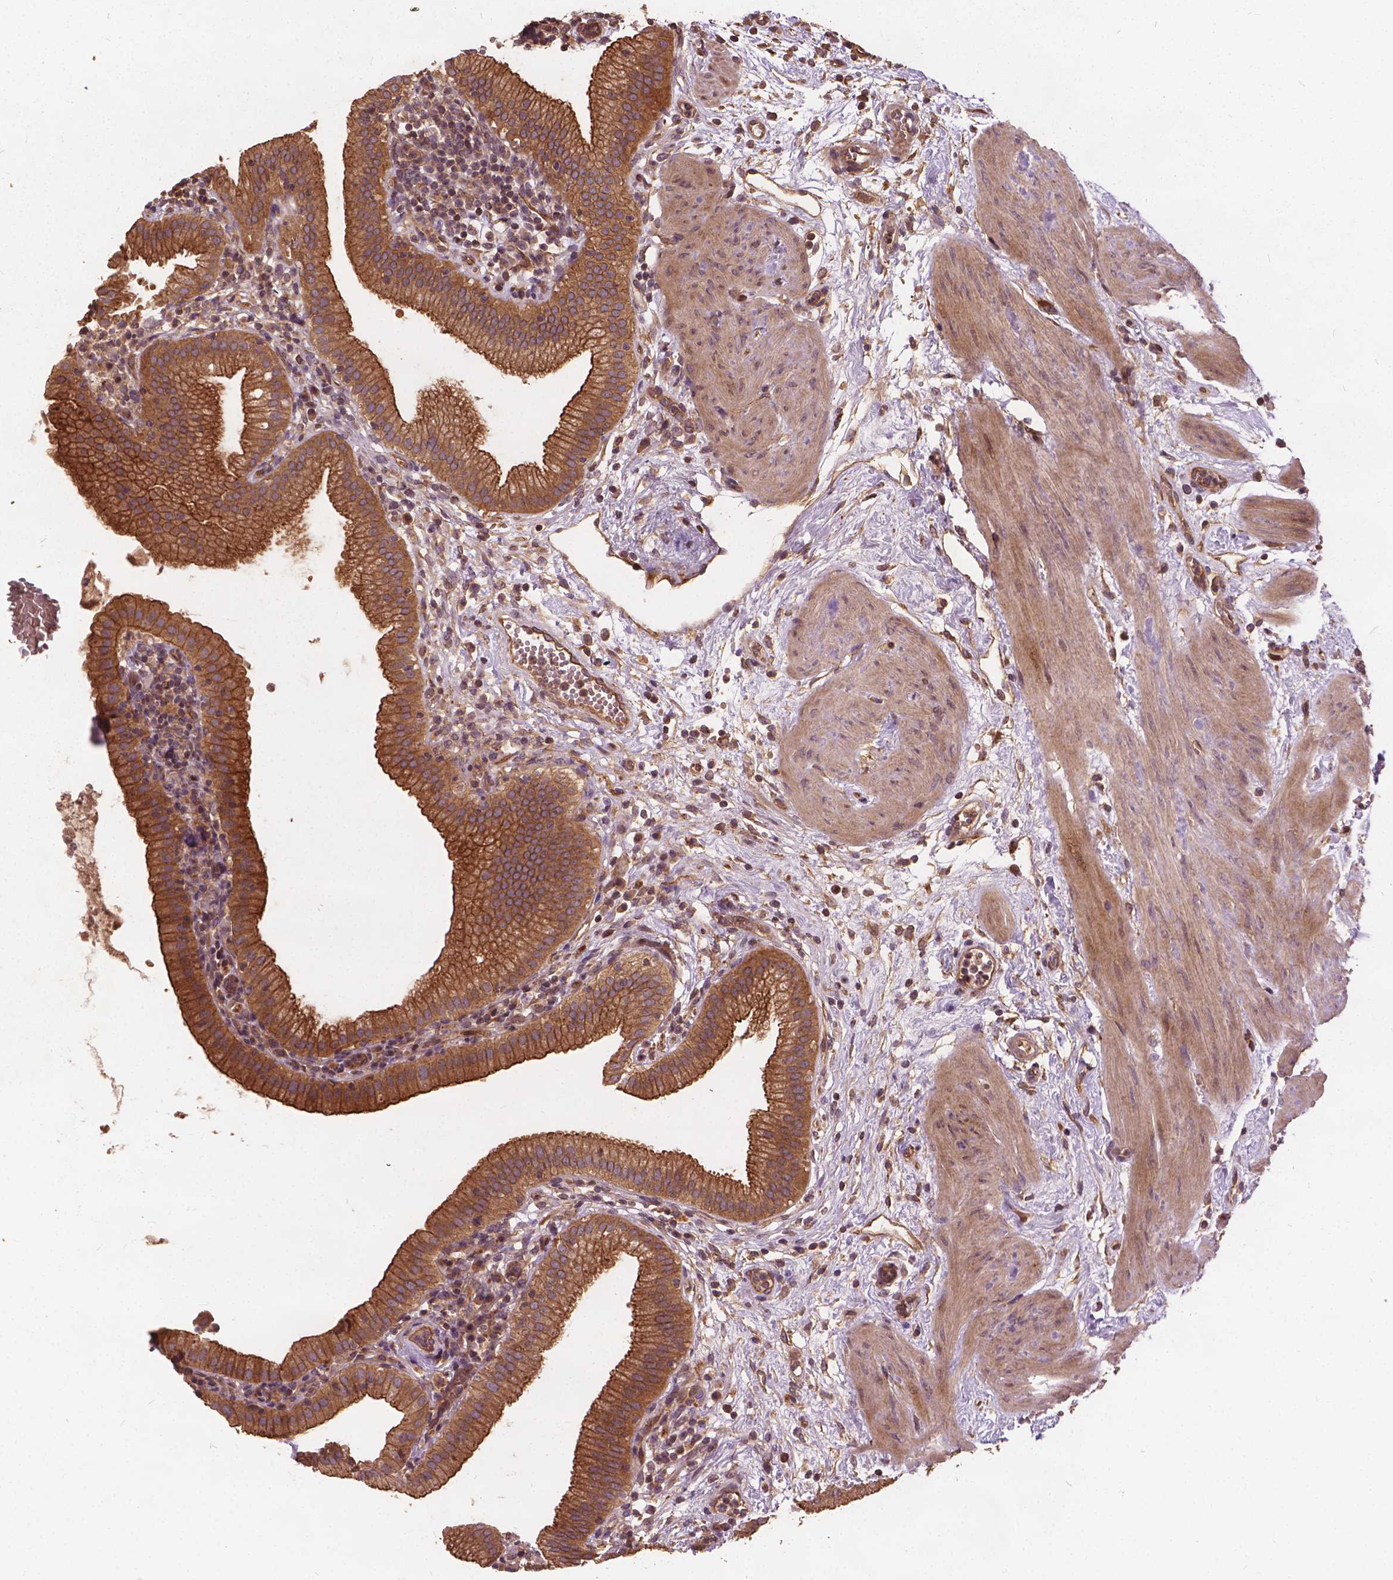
{"staining": {"intensity": "strong", "quantity": ">75%", "location": "cytoplasmic/membranous"}, "tissue": "gallbladder", "cell_type": "Glandular cells", "image_type": "normal", "snomed": [{"axis": "morphology", "description": "Normal tissue, NOS"}, {"axis": "topography", "description": "Gallbladder"}], "caption": "Gallbladder stained with DAB (3,3'-diaminobenzidine) immunohistochemistry reveals high levels of strong cytoplasmic/membranous staining in approximately >75% of glandular cells. (Stains: DAB in brown, nuclei in blue, Microscopy: brightfield microscopy at high magnification).", "gene": "UBXN2A", "patient": {"sex": "female", "age": 65}}